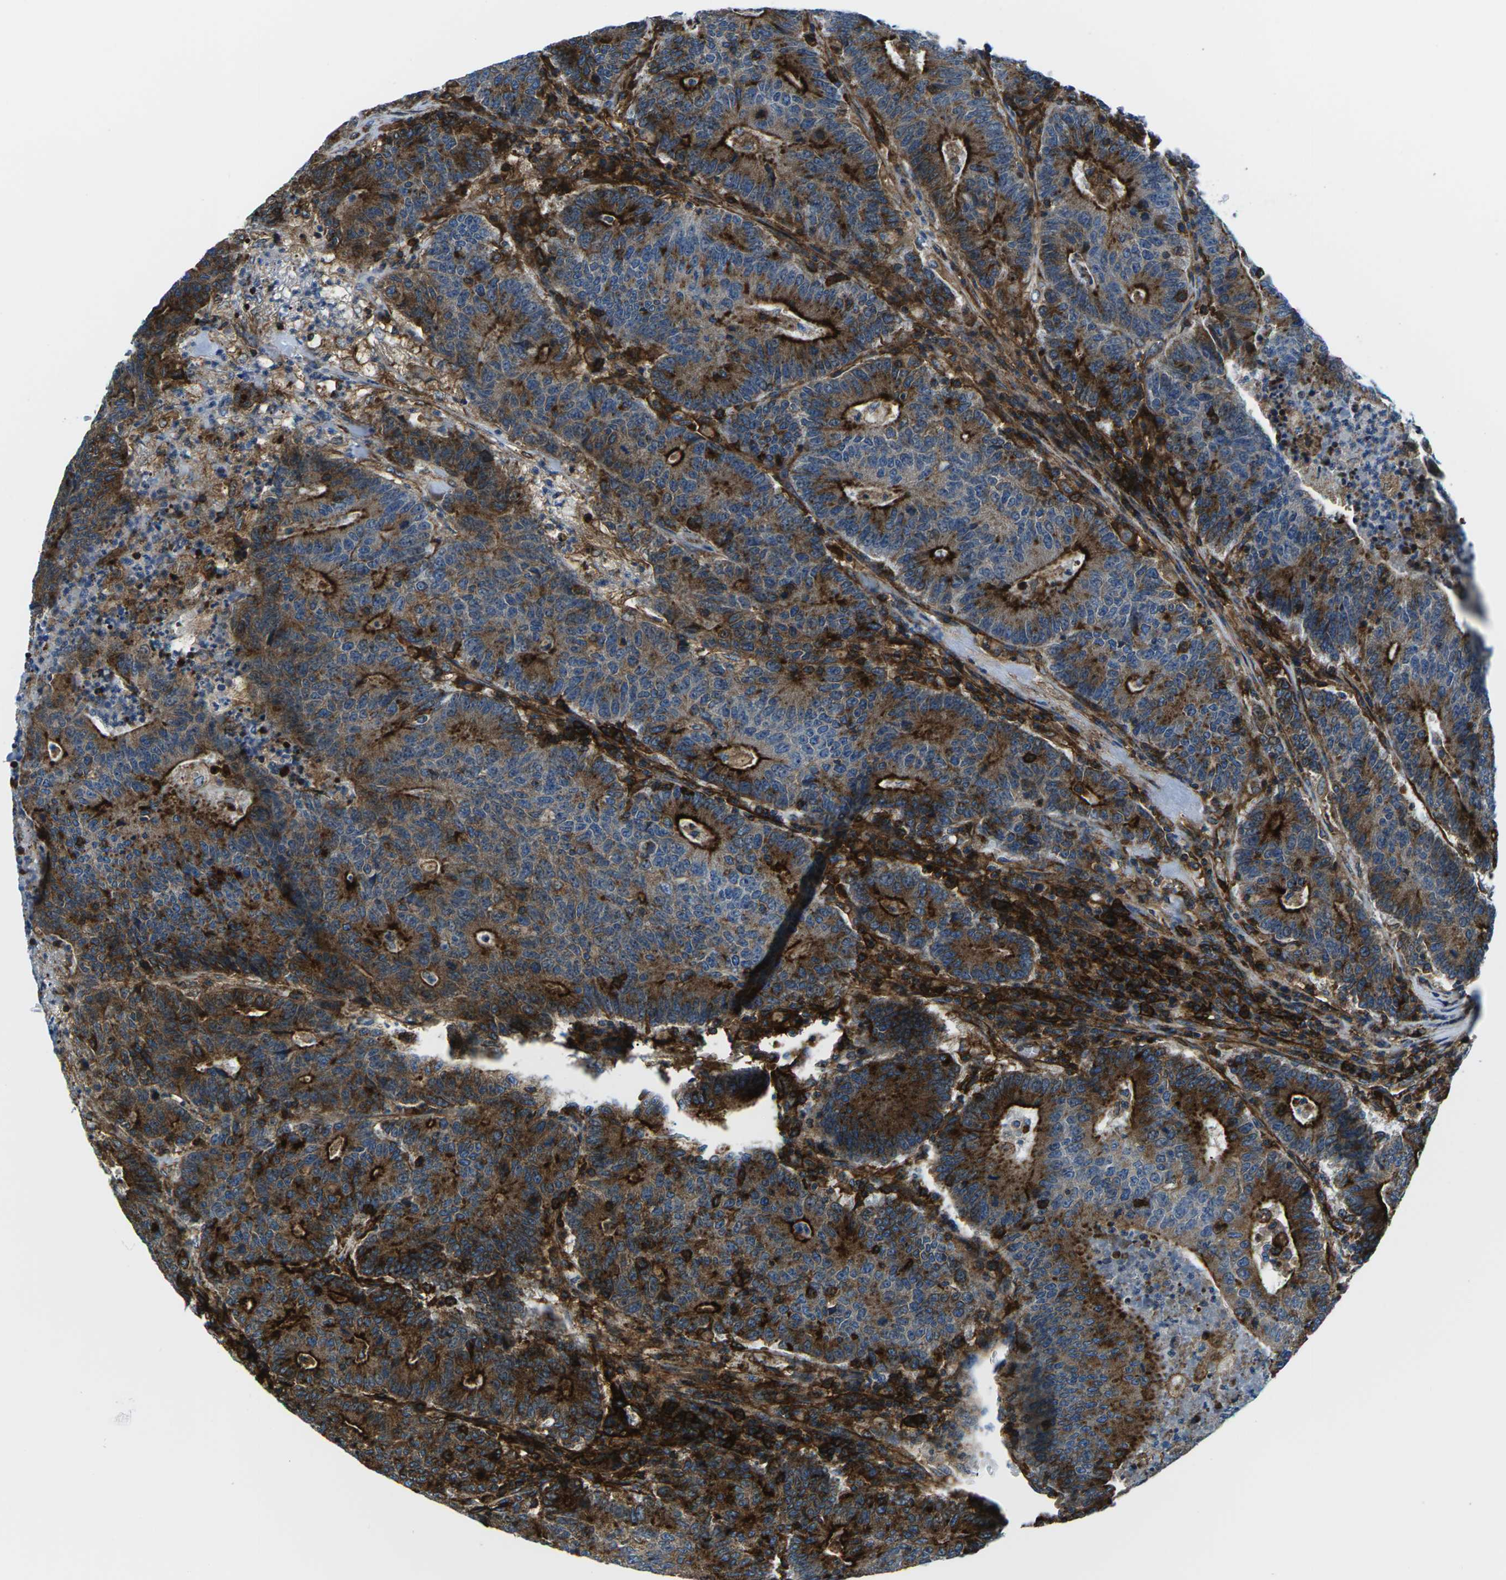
{"staining": {"intensity": "strong", "quantity": ">75%", "location": "cytoplasmic/membranous"}, "tissue": "colorectal cancer", "cell_type": "Tumor cells", "image_type": "cancer", "snomed": [{"axis": "morphology", "description": "Normal tissue, NOS"}, {"axis": "morphology", "description": "Adenocarcinoma, NOS"}, {"axis": "topography", "description": "Colon"}], "caption": "Colorectal cancer stained for a protein demonstrates strong cytoplasmic/membranous positivity in tumor cells.", "gene": "SOCS4", "patient": {"sex": "female", "age": 75}}